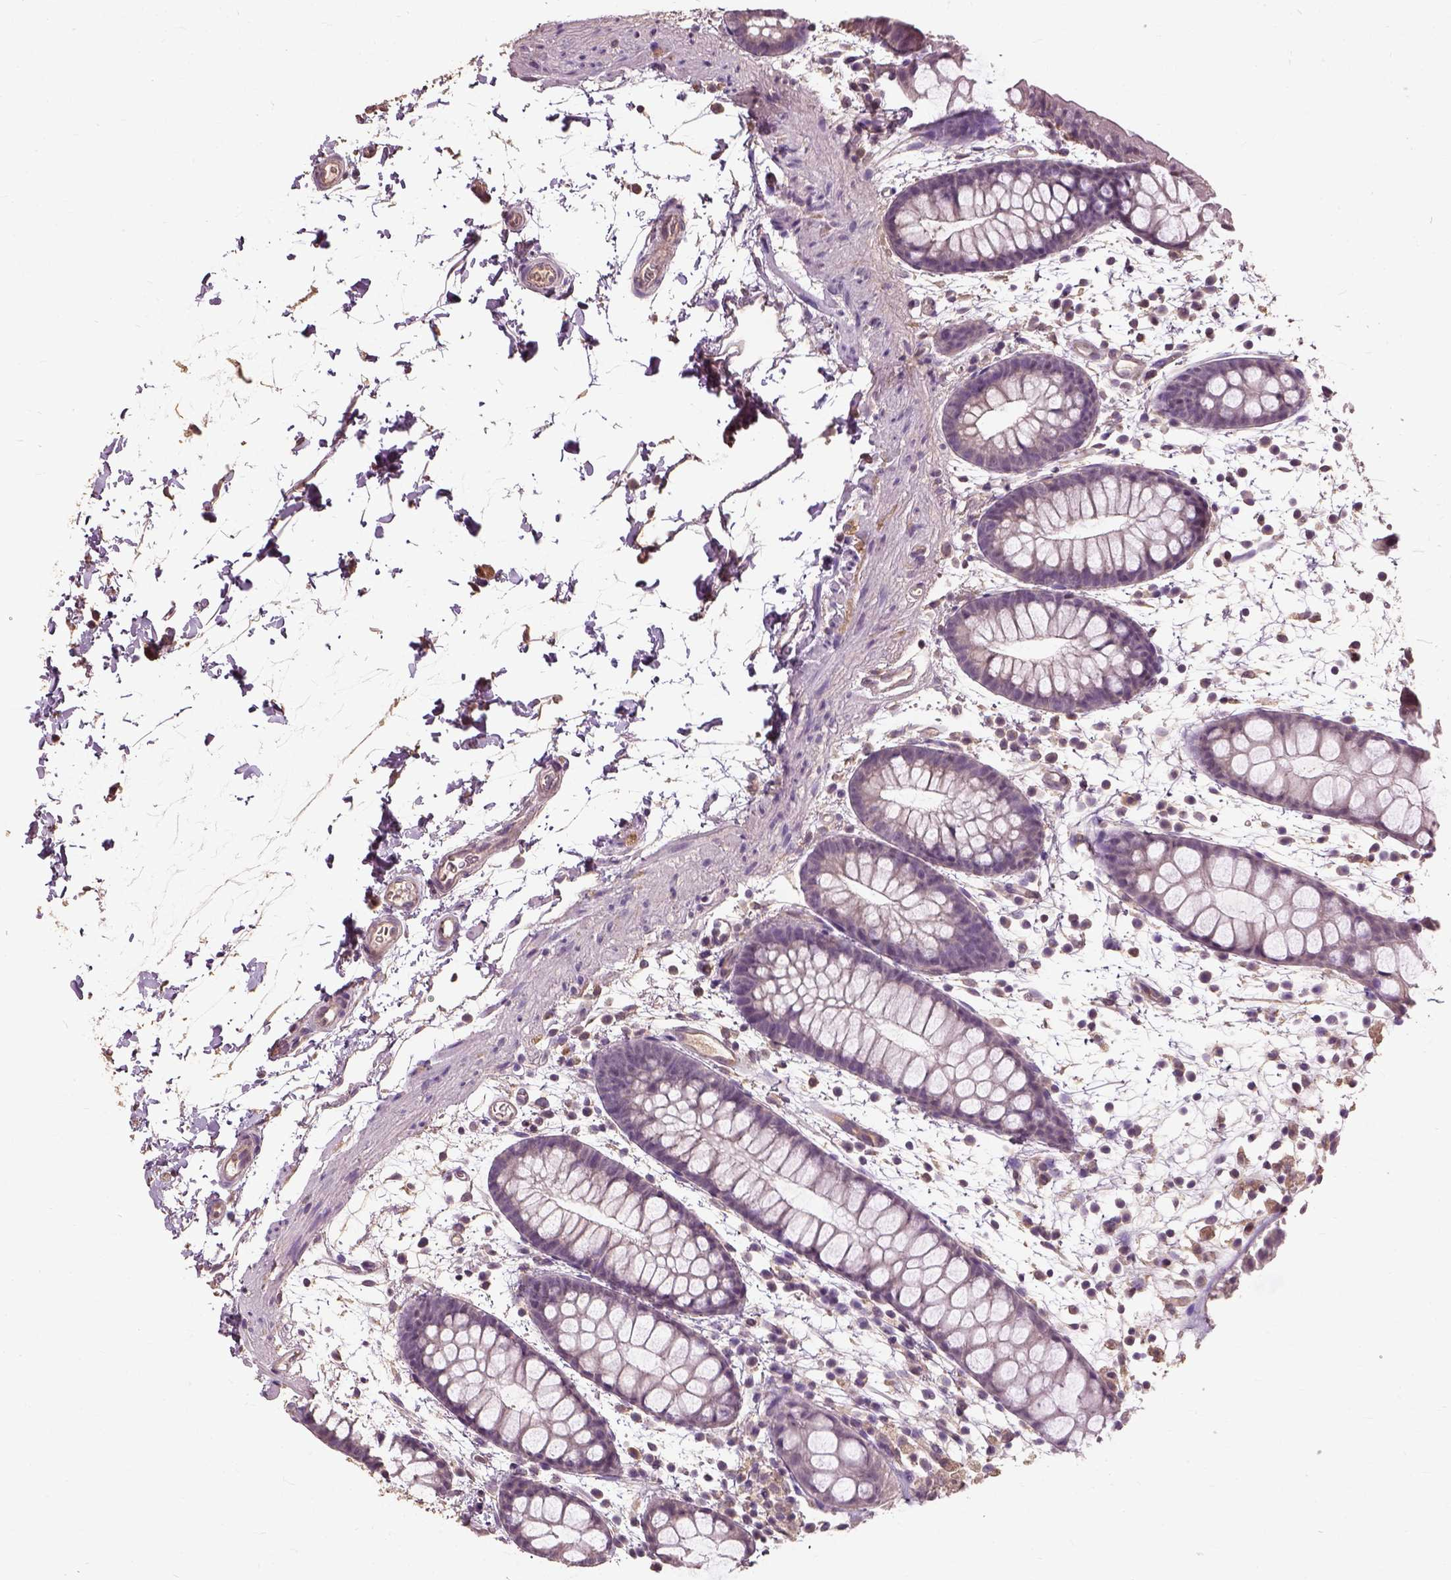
{"staining": {"intensity": "negative", "quantity": "none", "location": "none"}, "tissue": "rectum", "cell_type": "Glandular cells", "image_type": "normal", "snomed": [{"axis": "morphology", "description": "Normal tissue, NOS"}, {"axis": "topography", "description": "Rectum"}], "caption": "This image is of unremarkable rectum stained with immunohistochemistry to label a protein in brown with the nuclei are counter-stained blue. There is no staining in glandular cells.", "gene": "PEA15", "patient": {"sex": "male", "age": 57}}